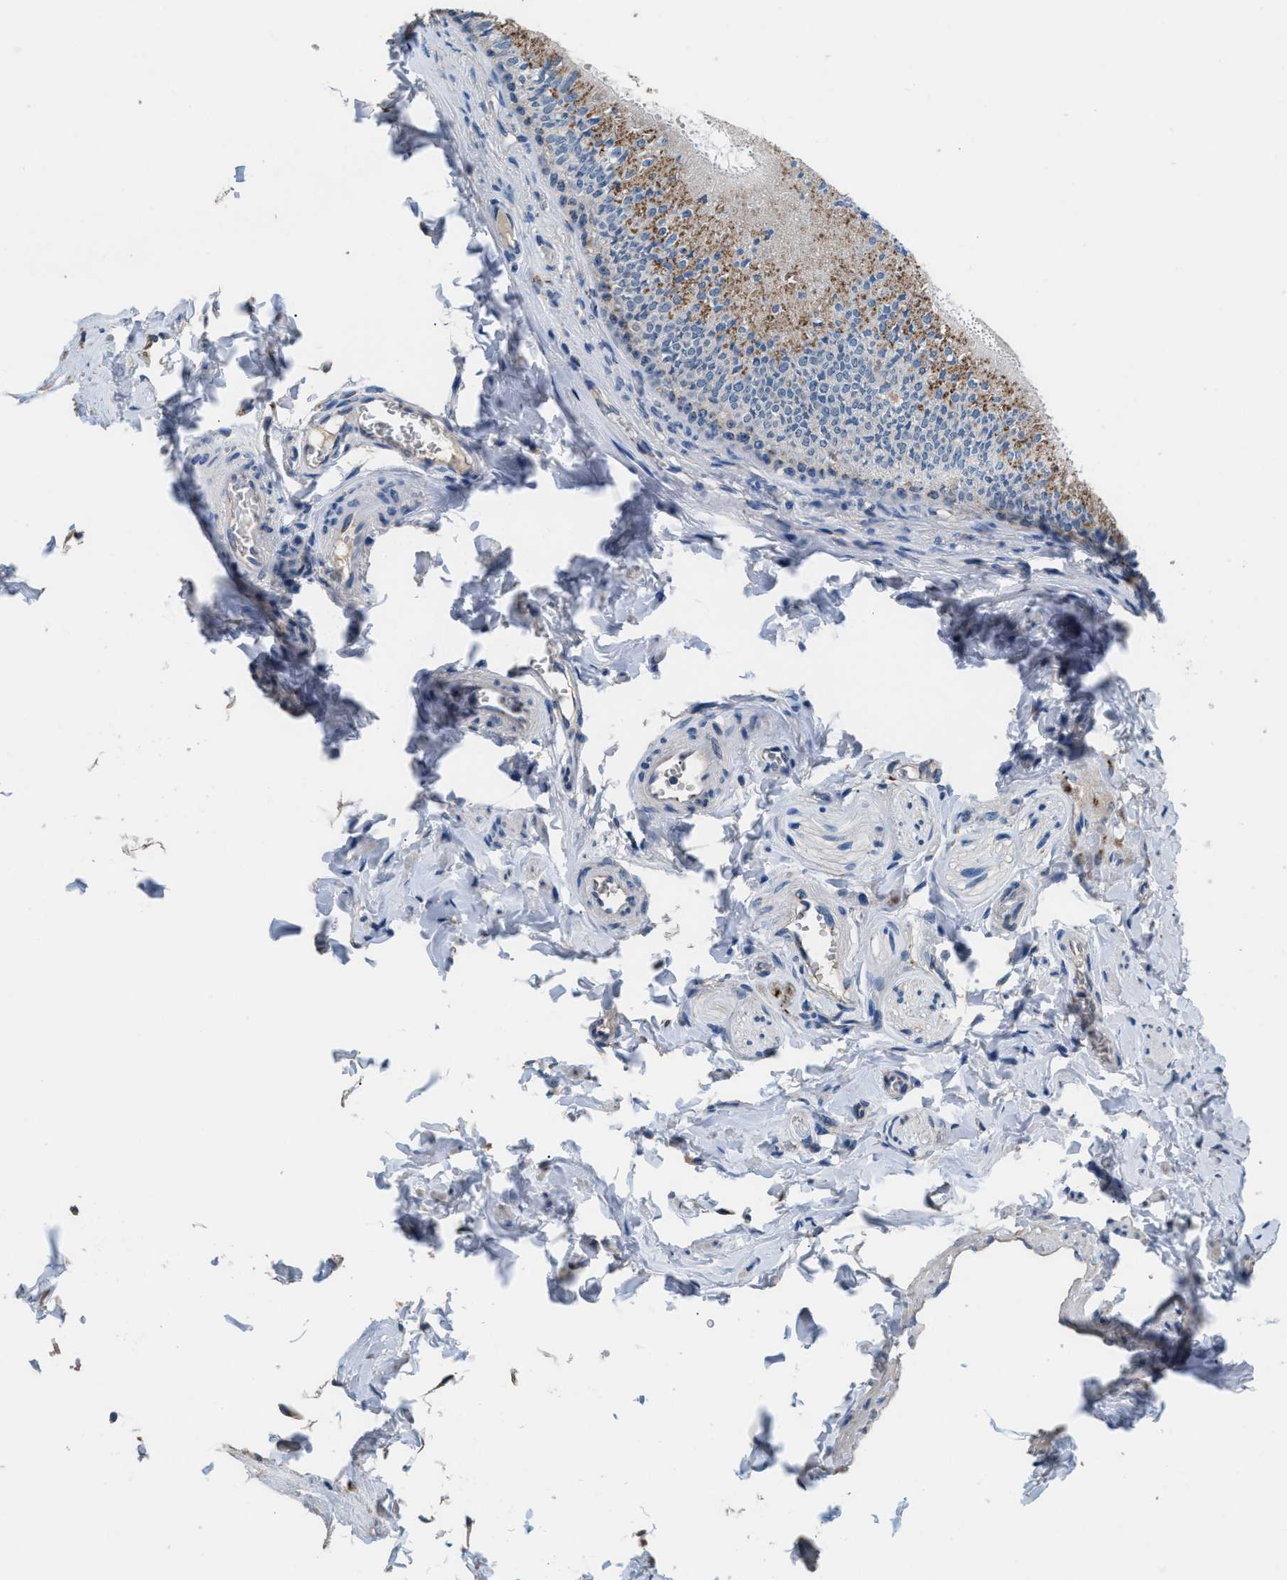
{"staining": {"intensity": "moderate", "quantity": ">75%", "location": "cytoplasmic/membranous"}, "tissue": "epididymis", "cell_type": "Glandular cells", "image_type": "normal", "snomed": [{"axis": "morphology", "description": "Normal tissue, NOS"}, {"axis": "topography", "description": "Testis"}, {"axis": "topography", "description": "Epididymis"}], "caption": "Normal epididymis was stained to show a protein in brown. There is medium levels of moderate cytoplasmic/membranous expression in approximately >75% of glandular cells.", "gene": "GOLM1", "patient": {"sex": "male", "age": 36}}